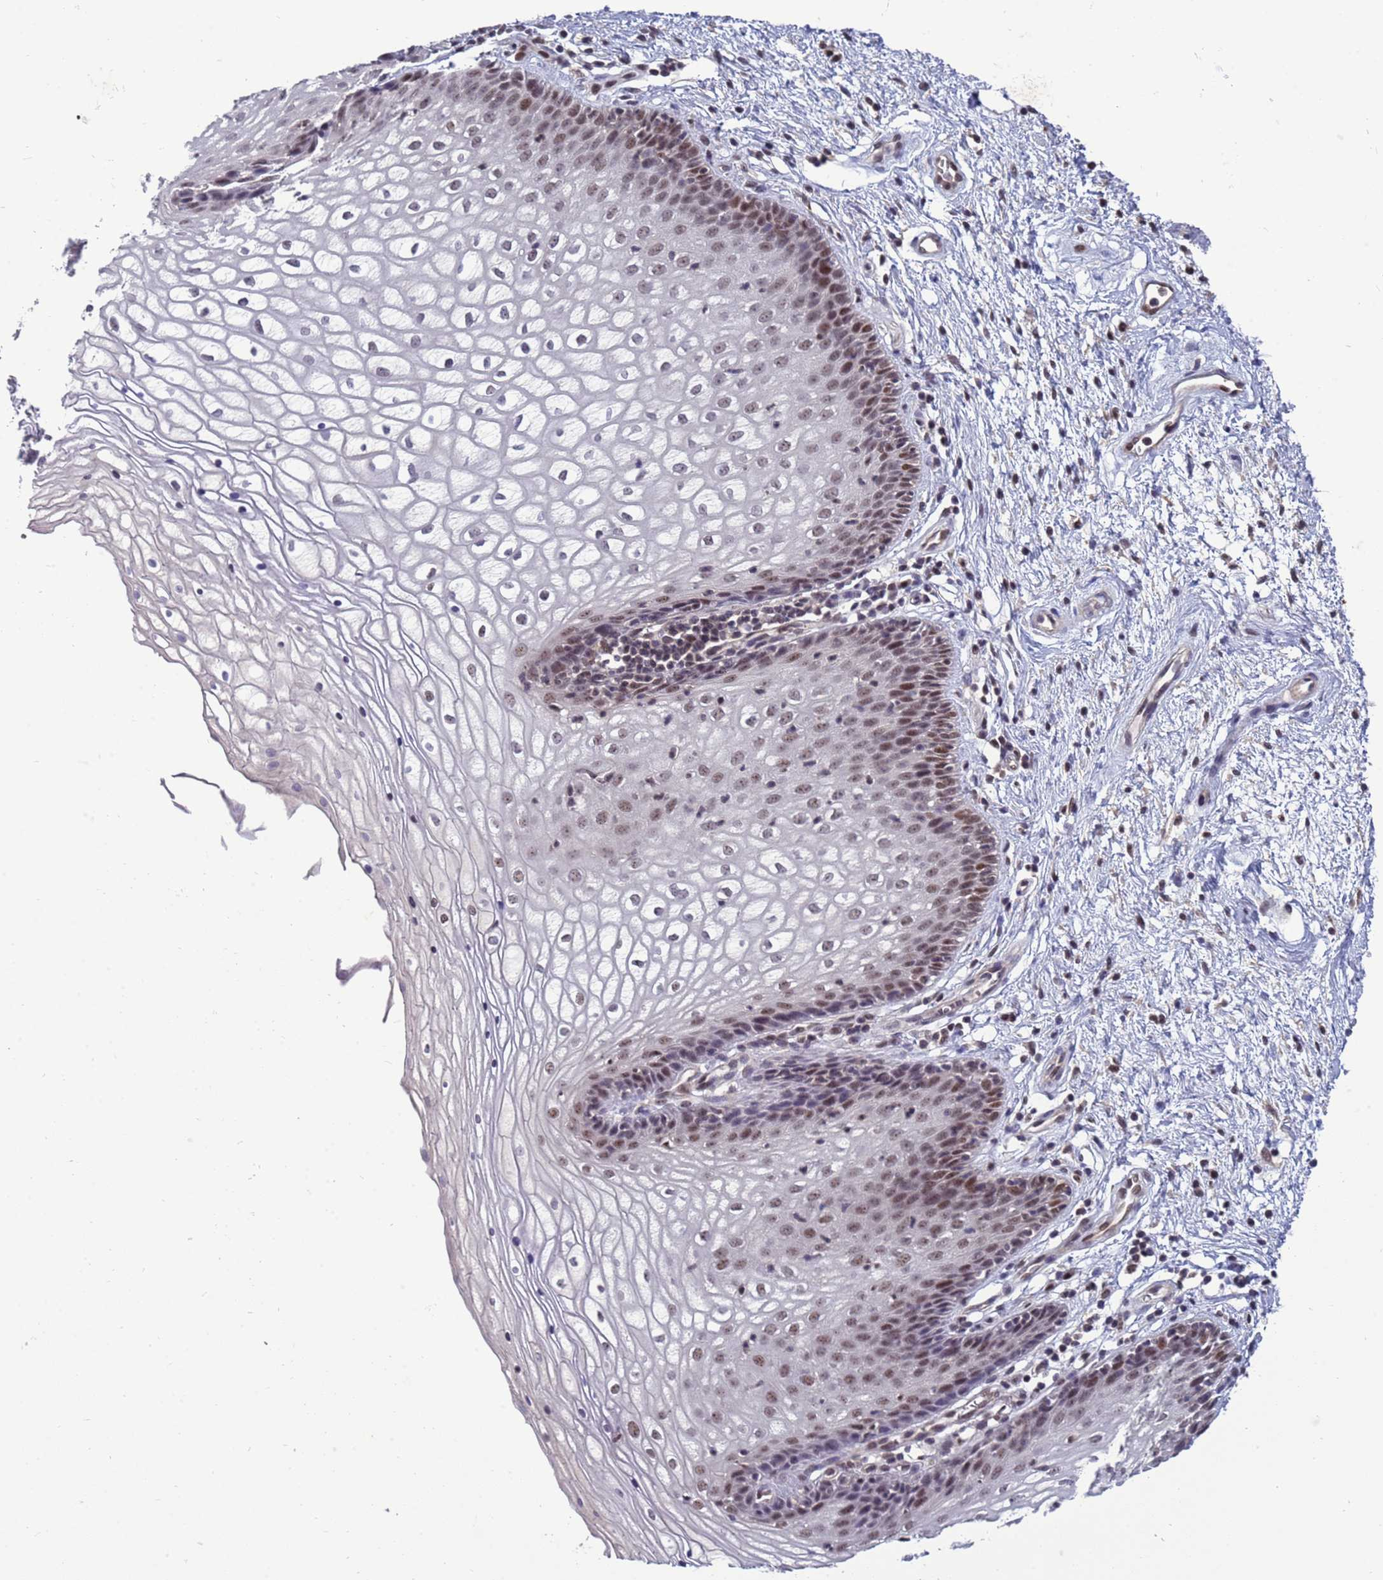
{"staining": {"intensity": "moderate", "quantity": "25%-75%", "location": "nuclear"}, "tissue": "vagina", "cell_type": "Squamous epithelial cells", "image_type": "normal", "snomed": [{"axis": "morphology", "description": "Normal tissue, NOS"}, {"axis": "topography", "description": "Vagina"}], "caption": "This is an image of immunohistochemistry staining of normal vagina, which shows moderate positivity in the nuclear of squamous epithelial cells.", "gene": "NSL1", "patient": {"sex": "female", "age": 34}}